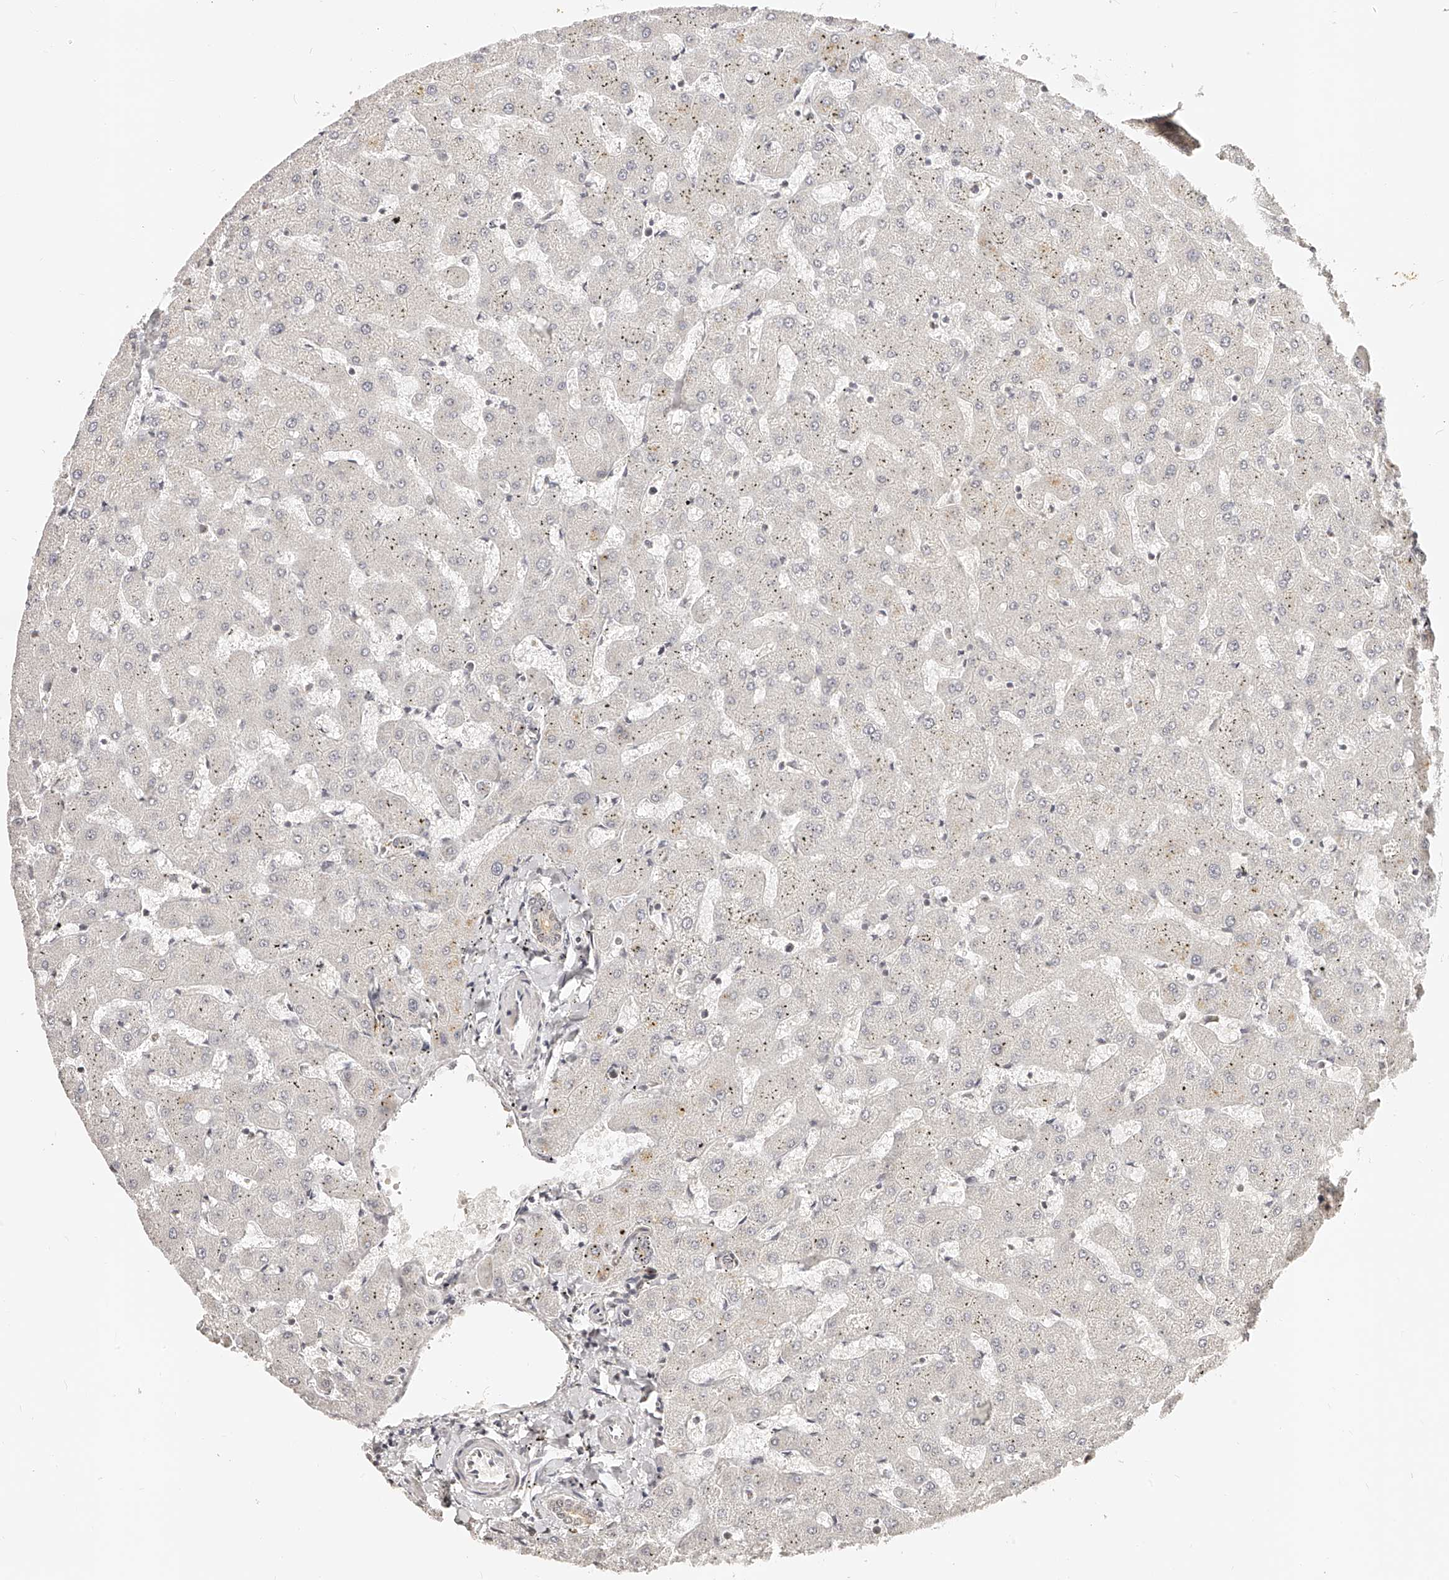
{"staining": {"intensity": "negative", "quantity": "none", "location": "none"}, "tissue": "liver", "cell_type": "Cholangiocytes", "image_type": "normal", "snomed": [{"axis": "morphology", "description": "Normal tissue, NOS"}, {"axis": "topography", "description": "Liver"}], "caption": "DAB (3,3'-diaminobenzidine) immunohistochemical staining of benign liver demonstrates no significant staining in cholangiocytes. The staining was performed using DAB to visualize the protein expression in brown, while the nuclei were stained in blue with hematoxylin (Magnification: 20x).", "gene": "ZNF789", "patient": {"sex": "female", "age": 63}}